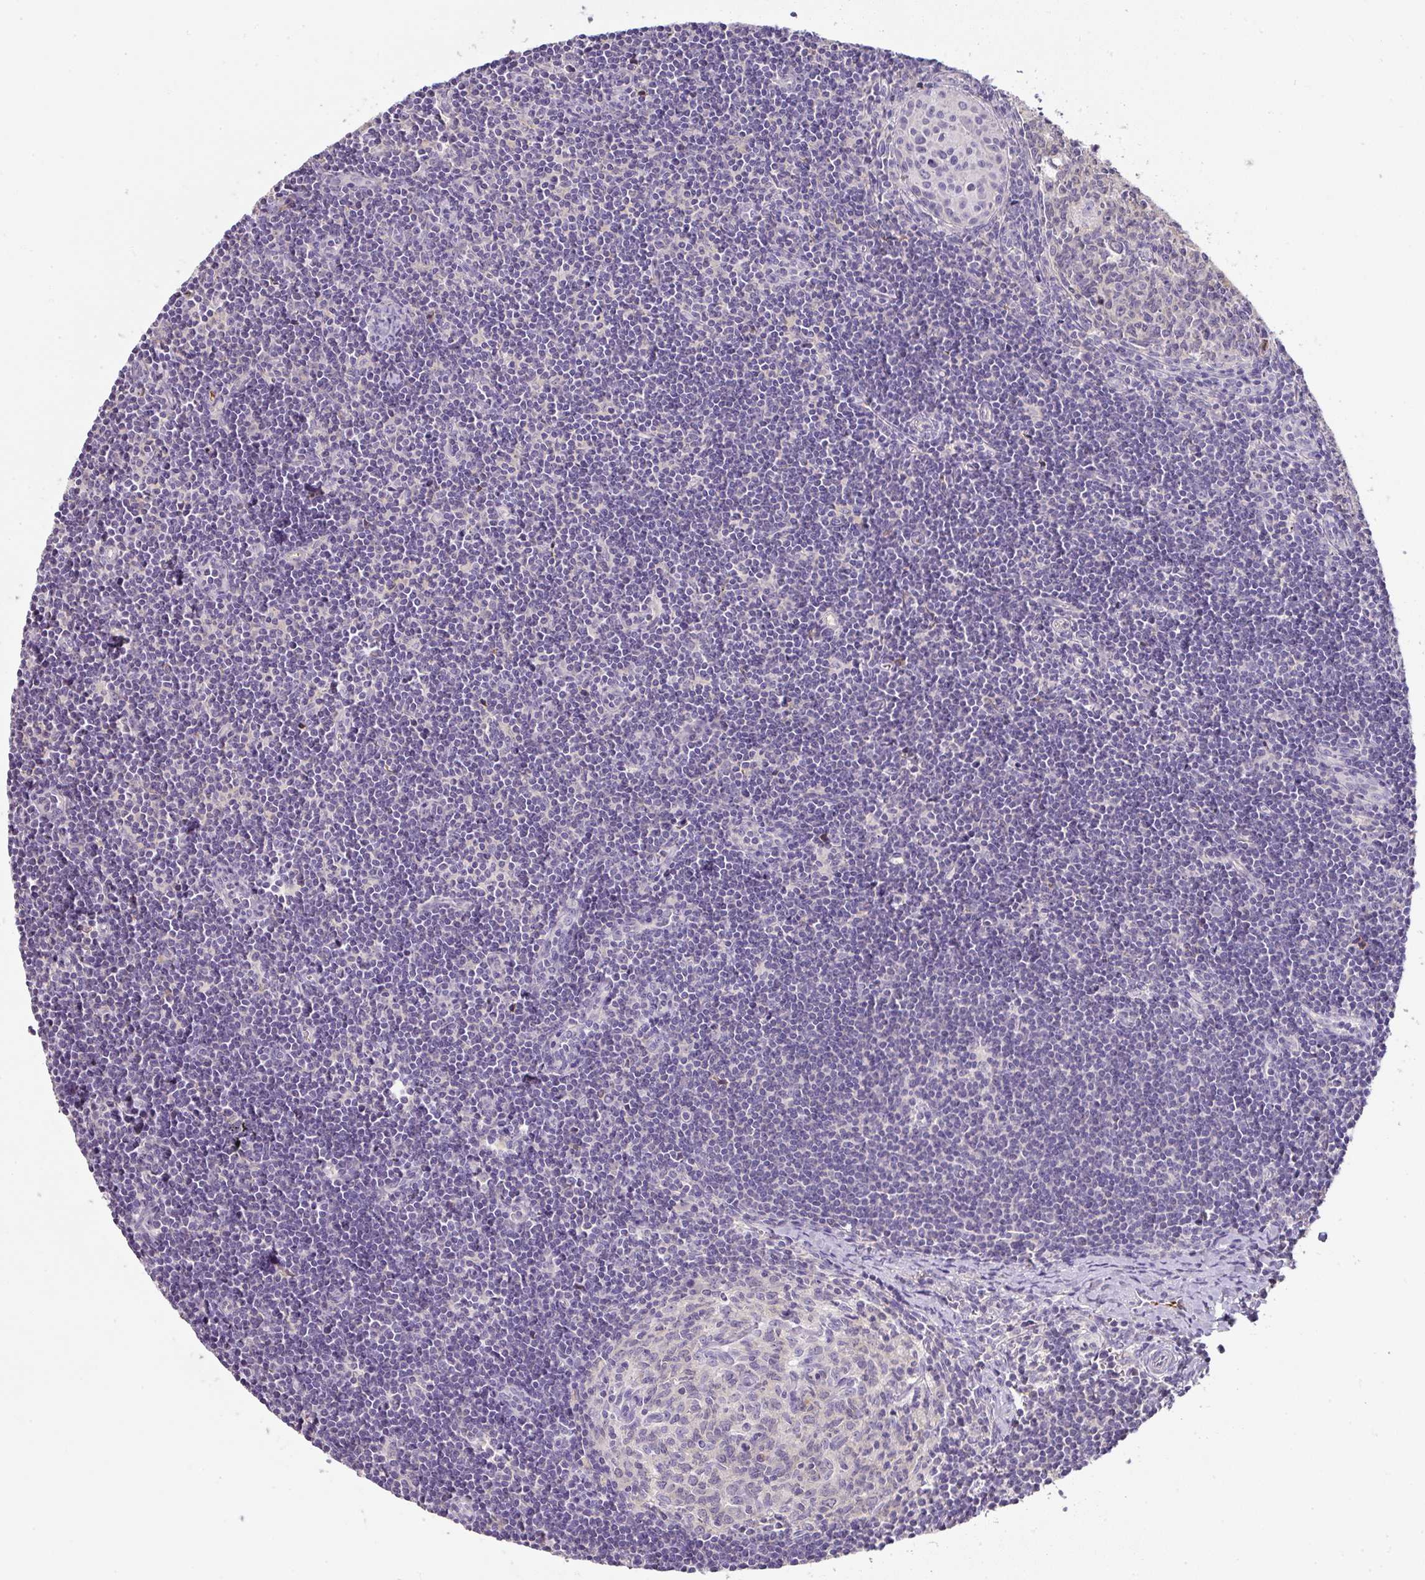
{"staining": {"intensity": "negative", "quantity": "none", "location": "none"}, "tissue": "lymph node", "cell_type": "Germinal center cells", "image_type": "normal", "snomed": [{"axis": "morphology", "description": "Normal tissue, NOS"}, {"axis": "topography", "description": "Lymph node"}], "caption": "This is a histopathology image of immunohistochemistry staining of normal lymph node, which shows no staining in germinal center cells. The staining was performed using DAB to visualize the protein expression in brown, while the nuclei were stained in blue with hematoxylin (Magnification: 20x).", "gene": "CCZ1B", "patient": {"sex": "female", "age": 29}}